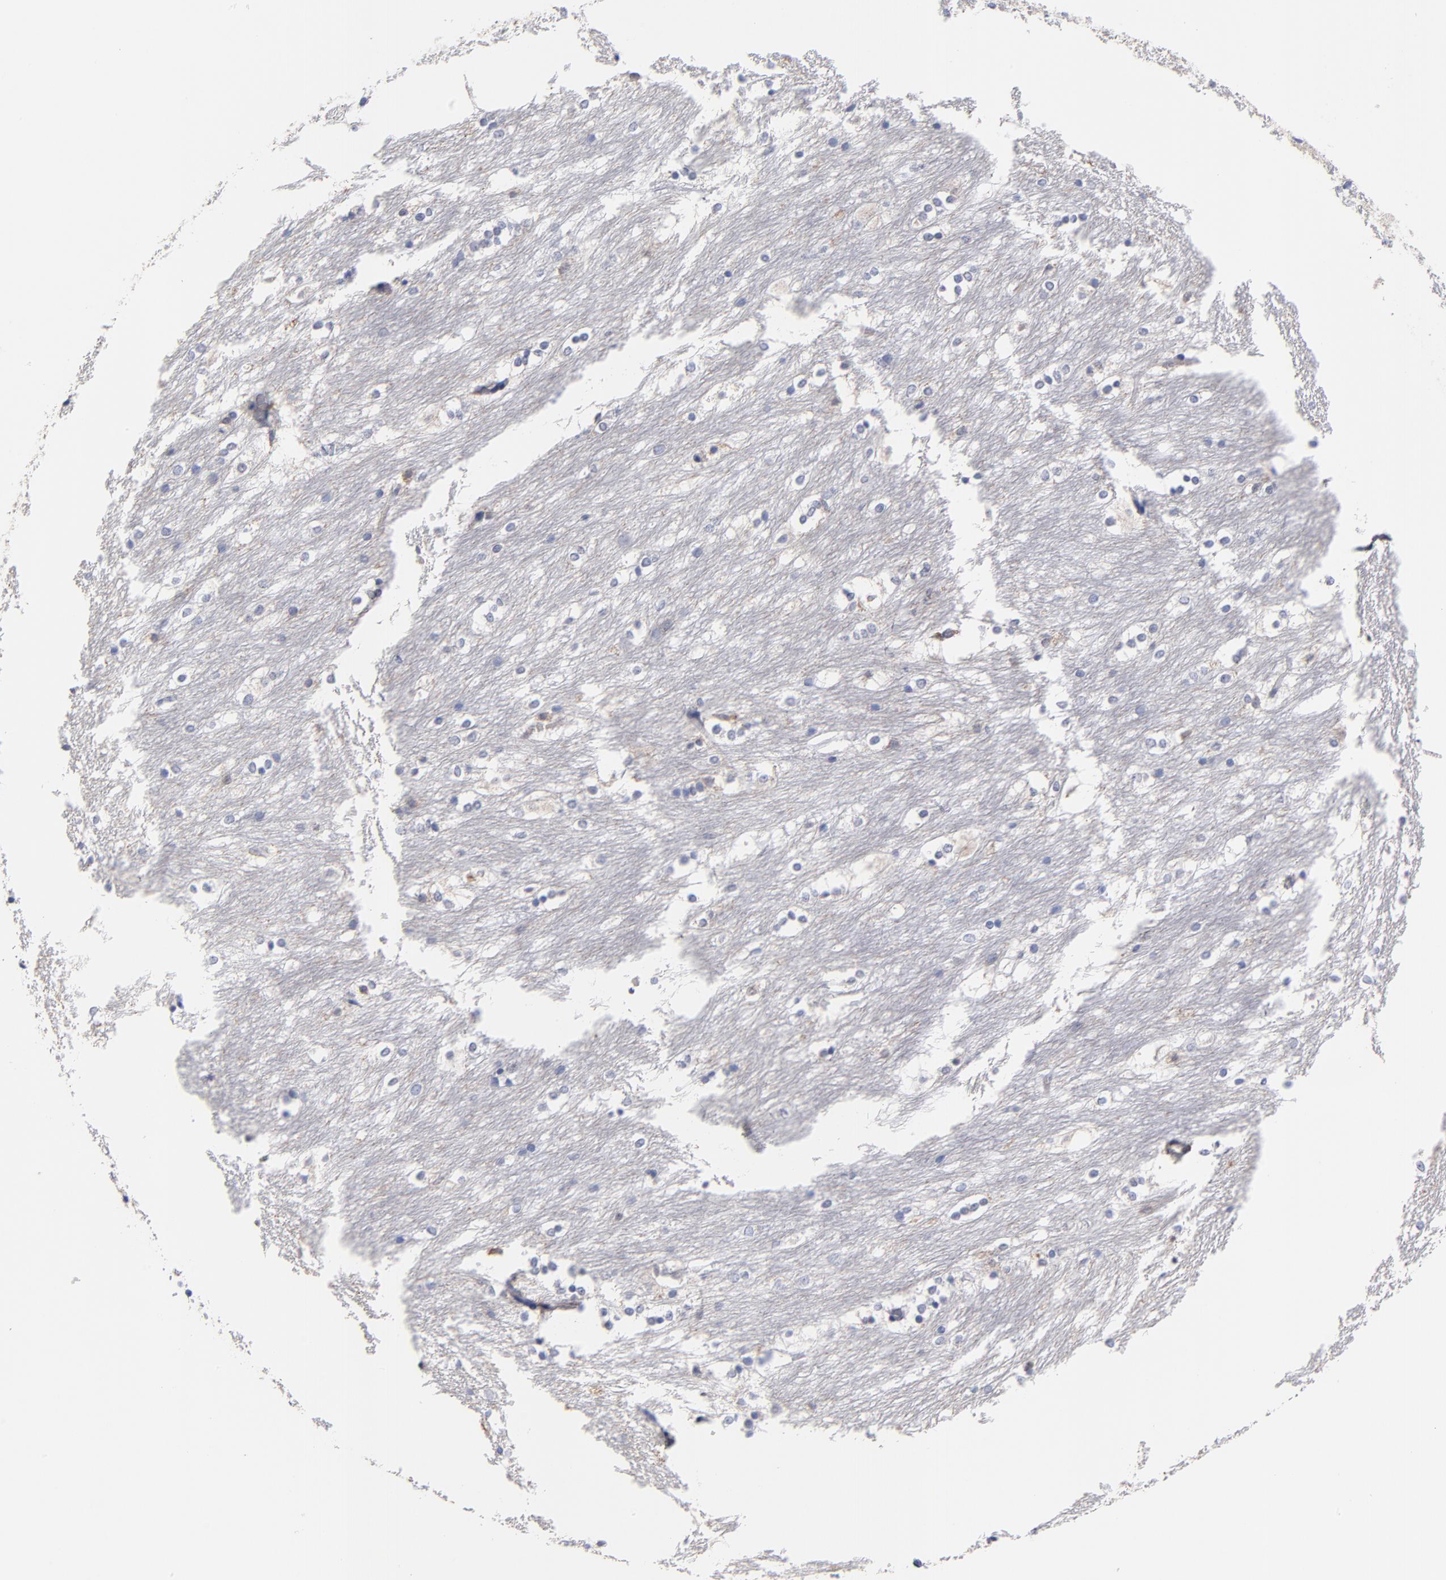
{"staining": {"intensity": "negative", "quantity": "none", "location": "none"}, "tissue": "caudate", "cell_type": "Glial cells", "image_type": "normal", "snomed": [{"axis": "morphology", "description": "Normal tissue, NOS"}, {"axis": "topography", "description": "Lateral ventricle wall"}], "caption": "This is an IHC photomicrograph of normal caudate. There is no positivity in glial cells.", "gene": "ASL", "patient": {"sex": "female", "age": 19}}